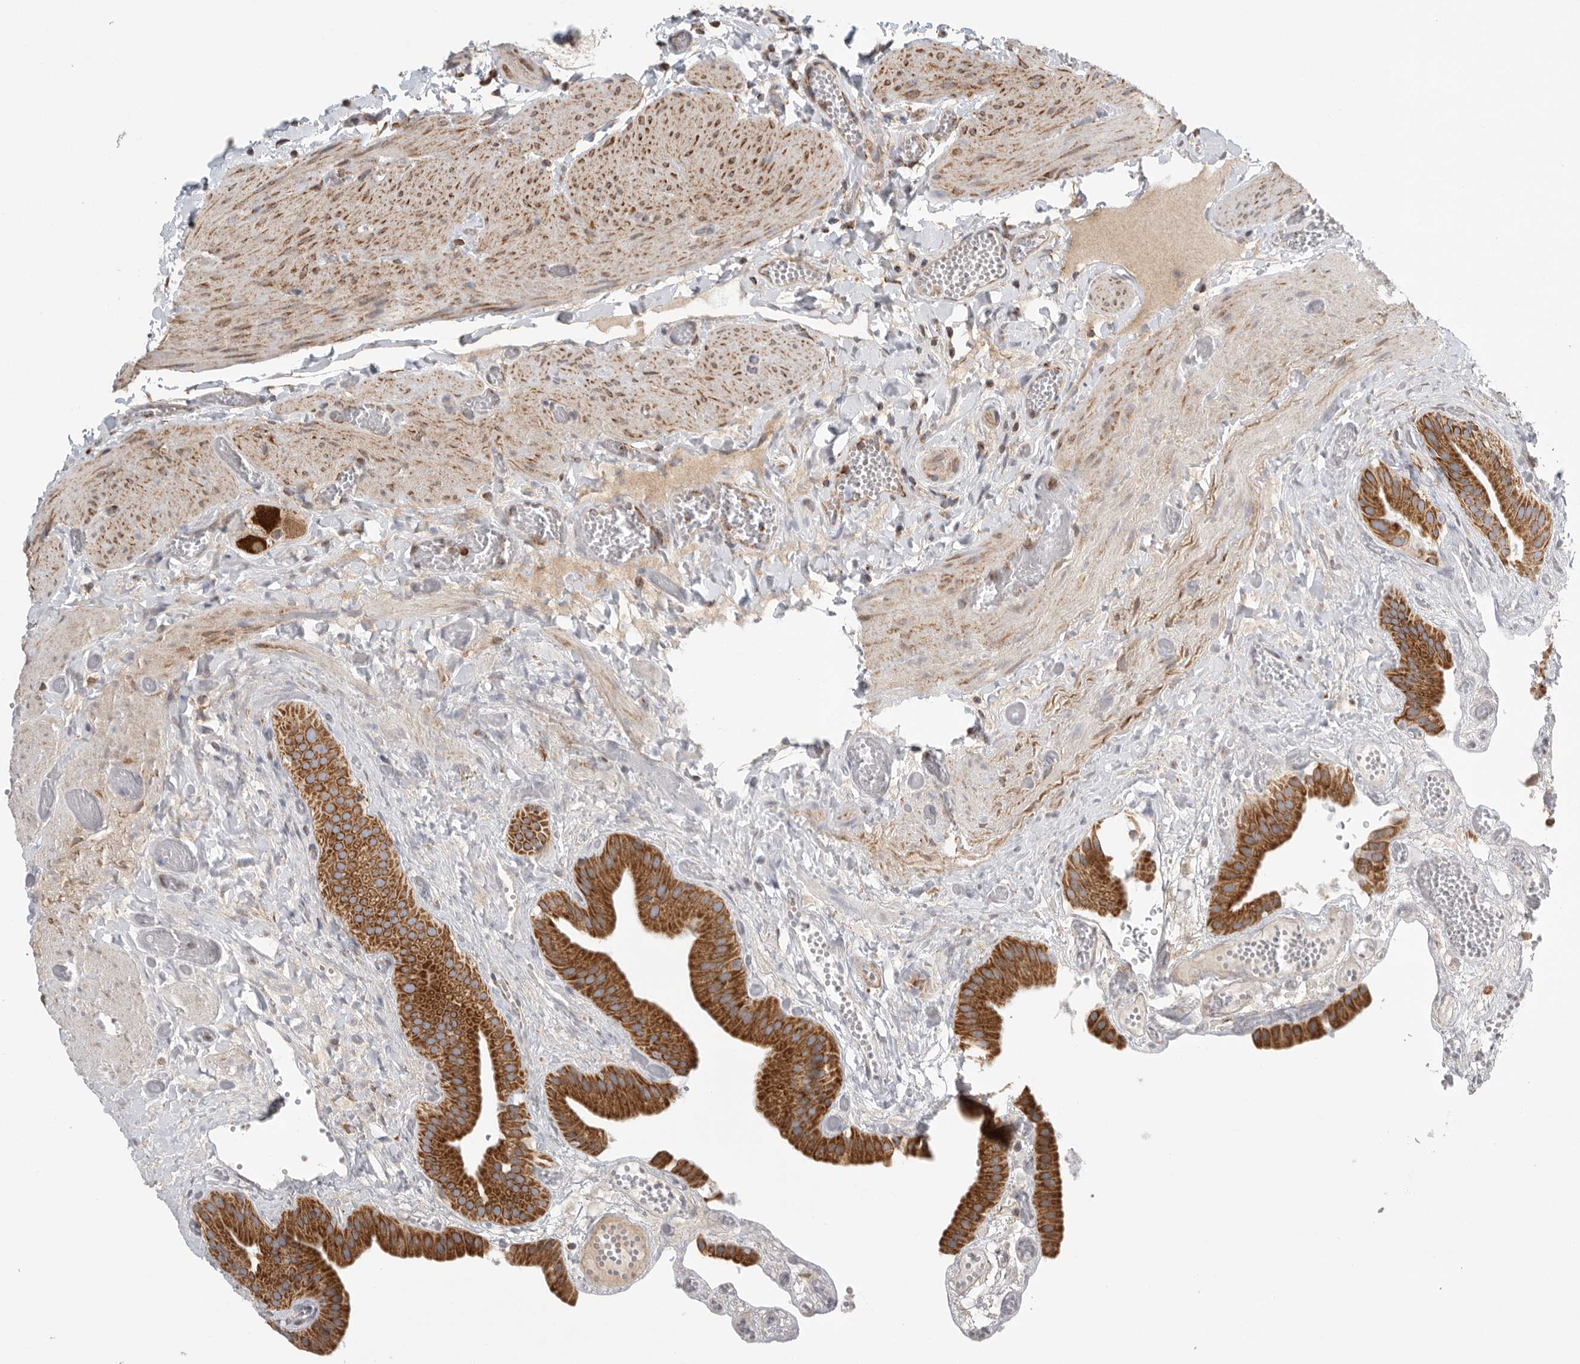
{"staining": {"intensity": "strong", "quantity": ">75%", "location": "cytoplasmic/membranous"}, "tissue": "gallbladder", "cell_type": "Glandular cells", "image_type": "normal", "snomed": [{"axis": "morphology", "description": "Normal tissue, NOS"}, {"axis": "topography", "description": "Gallbladder"}], "caption": "Glandular cells show high levels of strong cytoplasmic/membranous staining in approximately >75% of cells in unremarkable human gallbladder. Immunohistochemistry stains the protein of interest in brown and the nuclei are stained blue.", "gene": "FKBP8", "patient": {"sex": "female", "age": 64}}